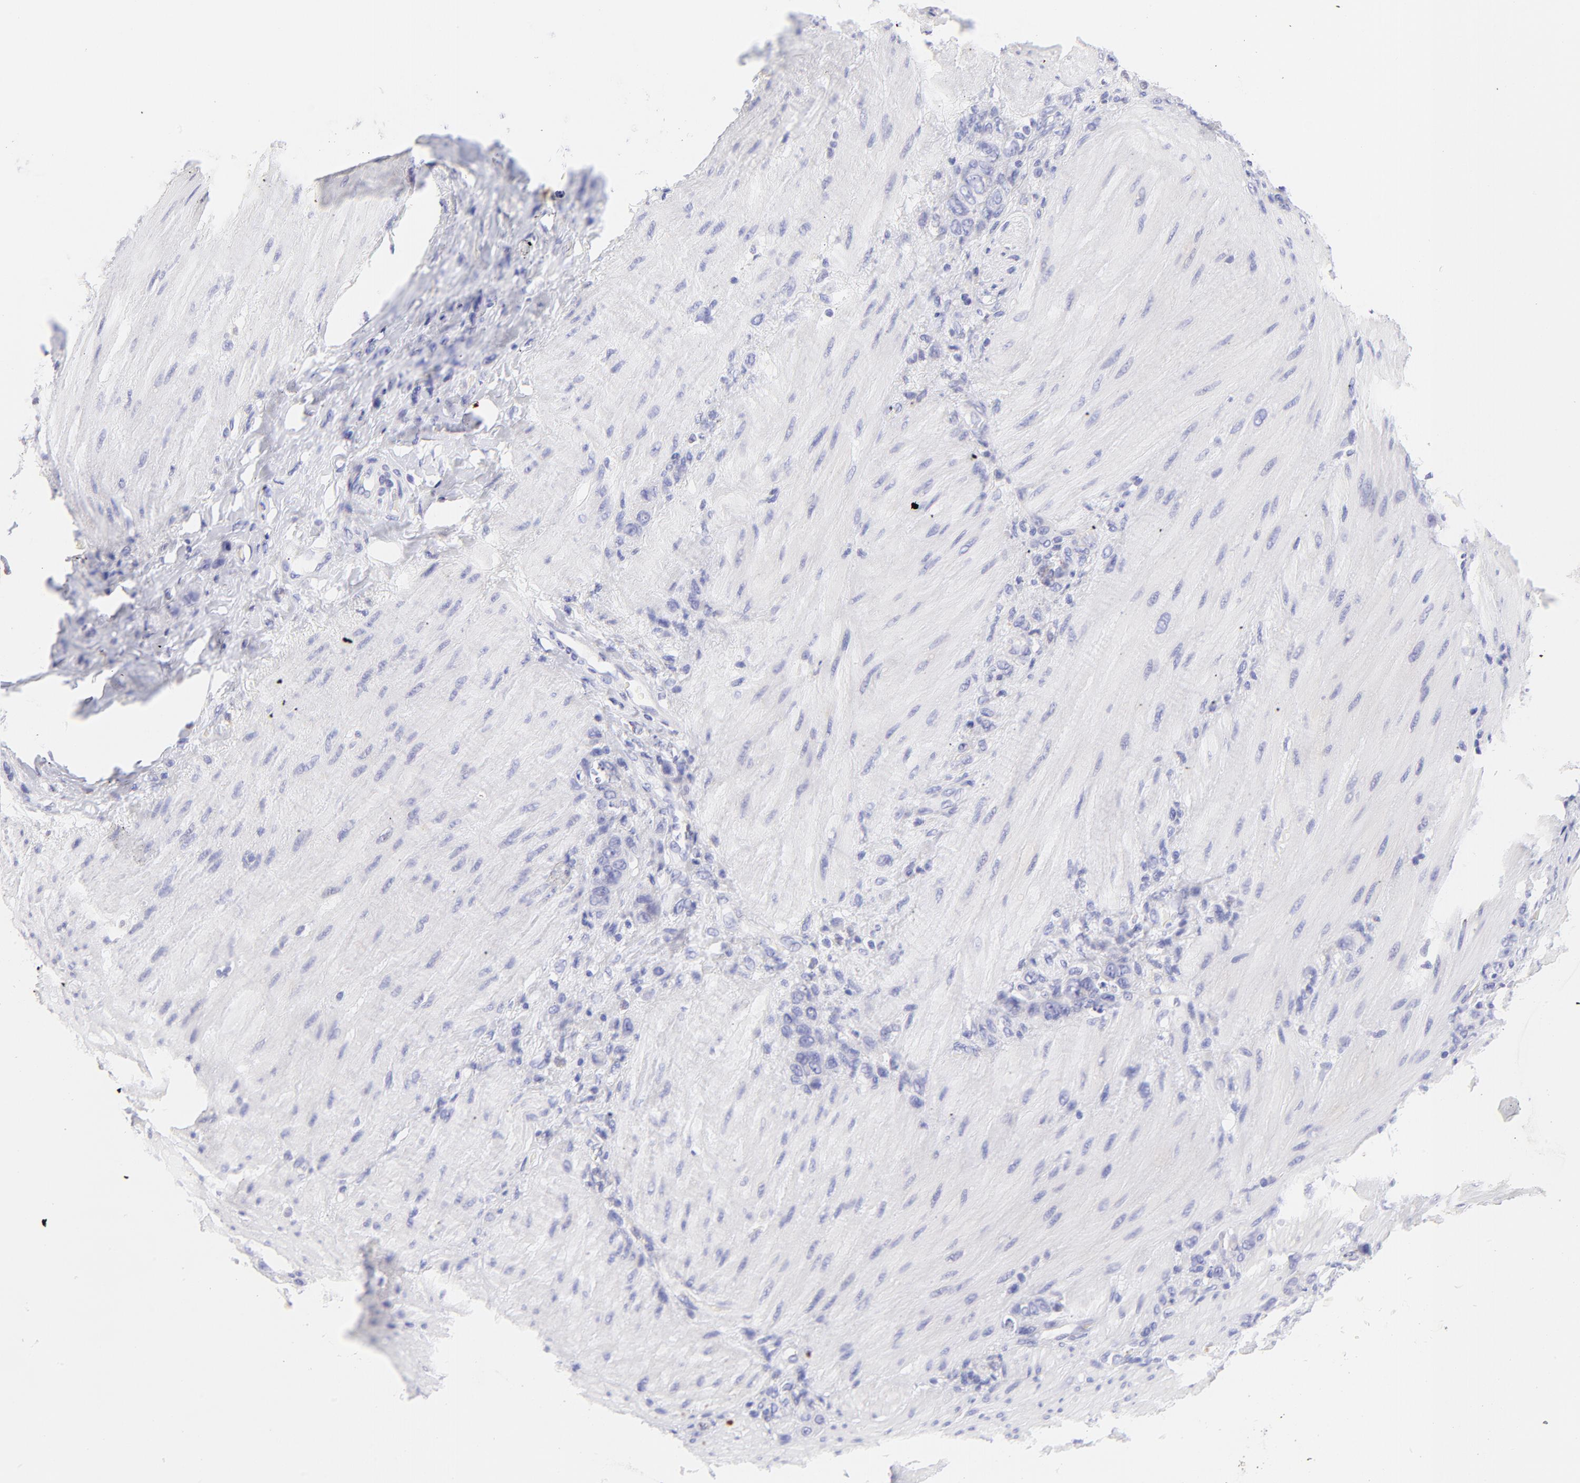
{"staining": {"intensity": "negative", "quantity": "none", "location": "none"}, "tissue": "stomach cancer", "cell_type": "Tumor cells", "image_type": "cancer", "snomed": [{"axis": "morphology", "description": "Normal tissue, NOS"}, {"axis": "morphology", "description": "Adenocarcinoma, NOS"}, {"axis": "topography", "description": "Stomach"}], "caption": "Immunohistochemistry (IHC) image of human stomach adenocarcinoma stained for a protein (brown), which demonstrates no staining in tumor cells. (Stains: DAB immunohistochemistry with hematoxylin counter stain, Microscopy: brightfield microscopy at high magnification).", "gene": "IRAG2", "patient": {"sex": "male", "age": 82}}